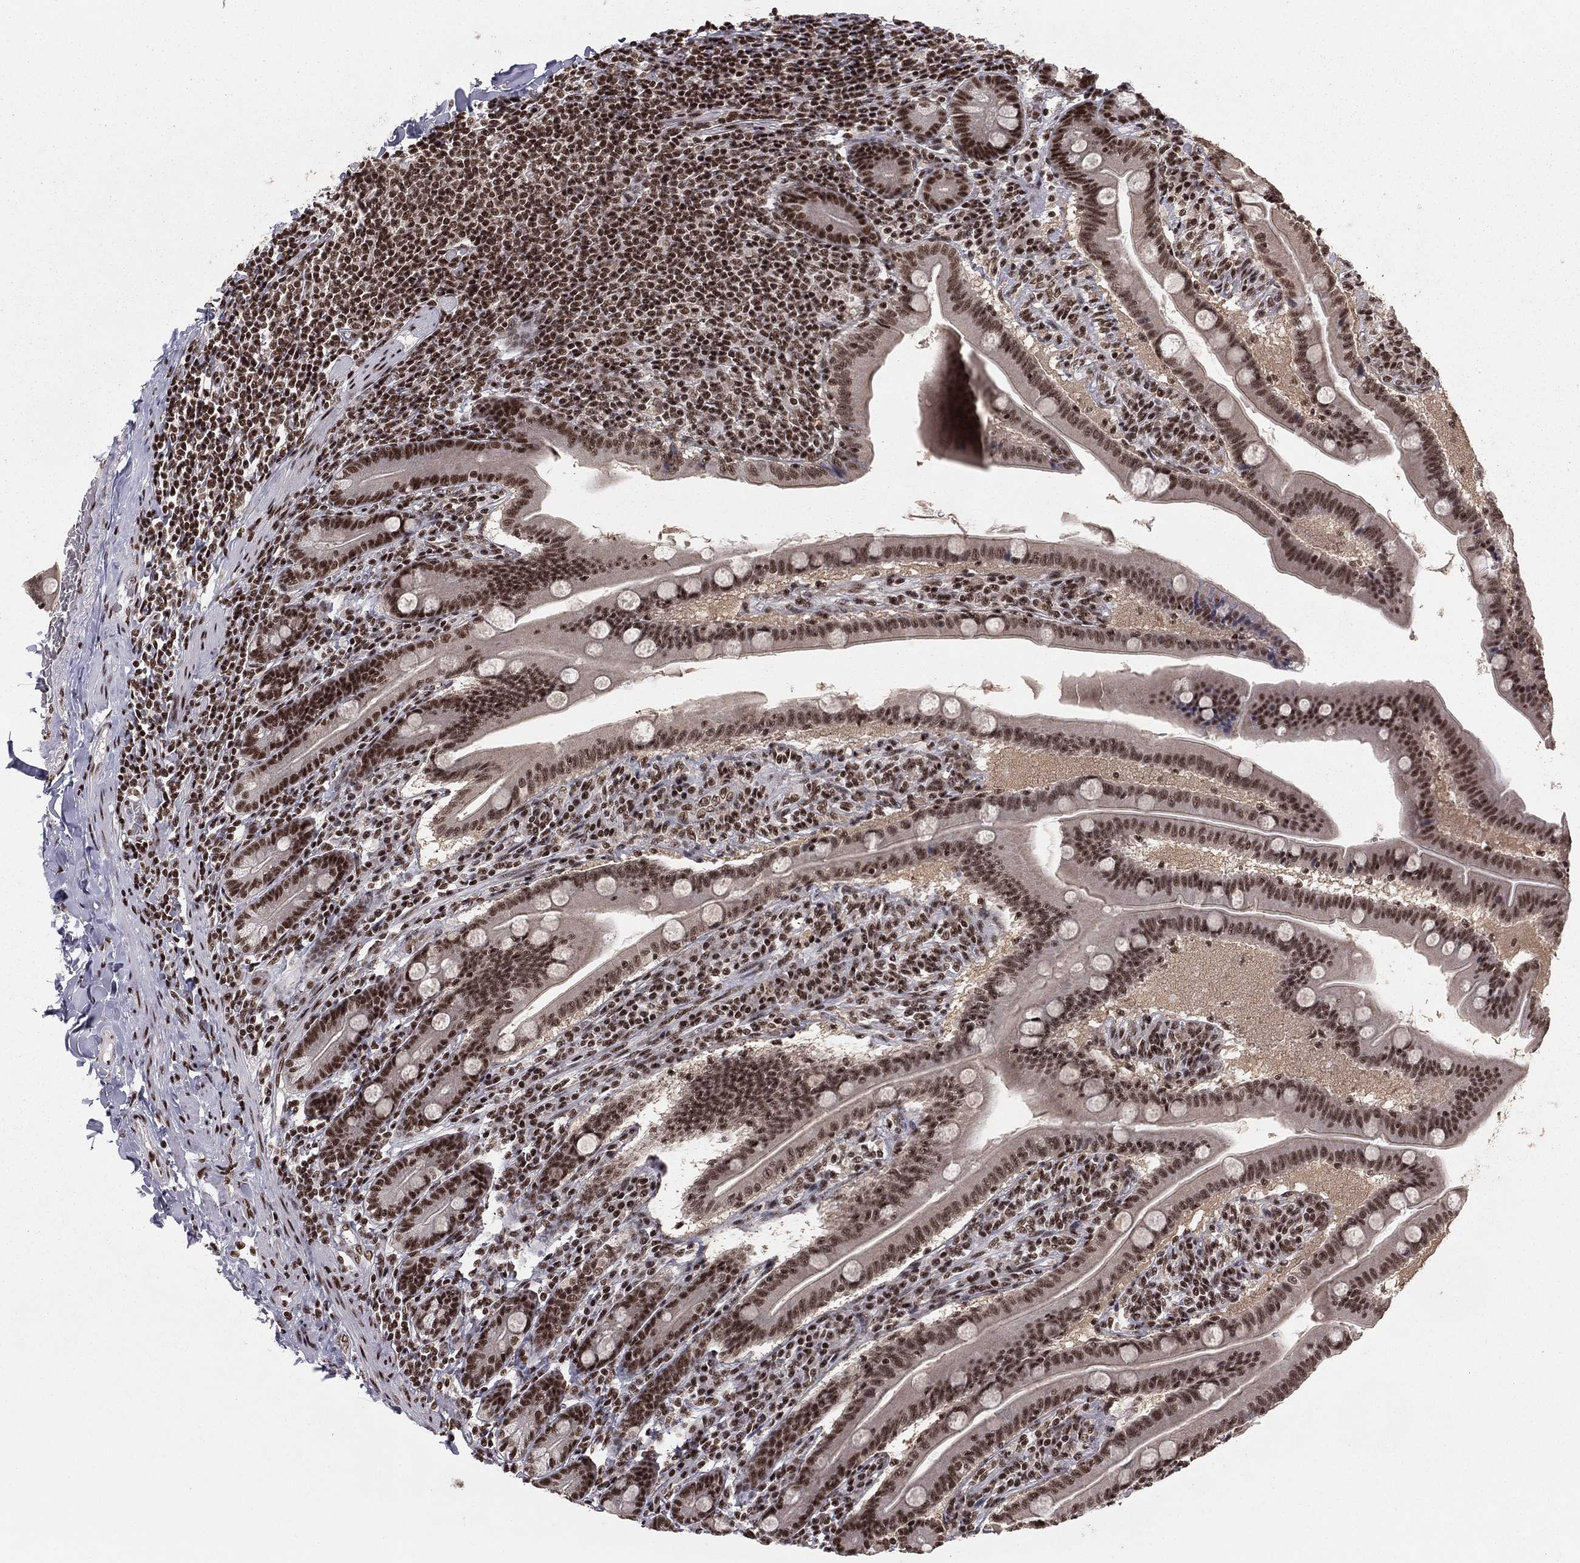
{"staining": {"intensity": "strong", "quantity": "25%-75%", "location": "nuclear"}, "tissue": "small intestine", "cell_type": "Glandular cells", "image_type": "normal", "snomed": [{"axis": "morphology", "description": "Normal tissue, NOS"}, {"axis": "topography", "description": "Small intestine"}], "caption": "Immunohistochemistry (IHC) photomicrograph of benign human small intestine stained for a protein (brown), which exhibits high levels of strong nuclear staining in approximately 25%-75% of glandular cells.", "gene": "NFYB", "patient": {"sex": "male", "age": 66}}